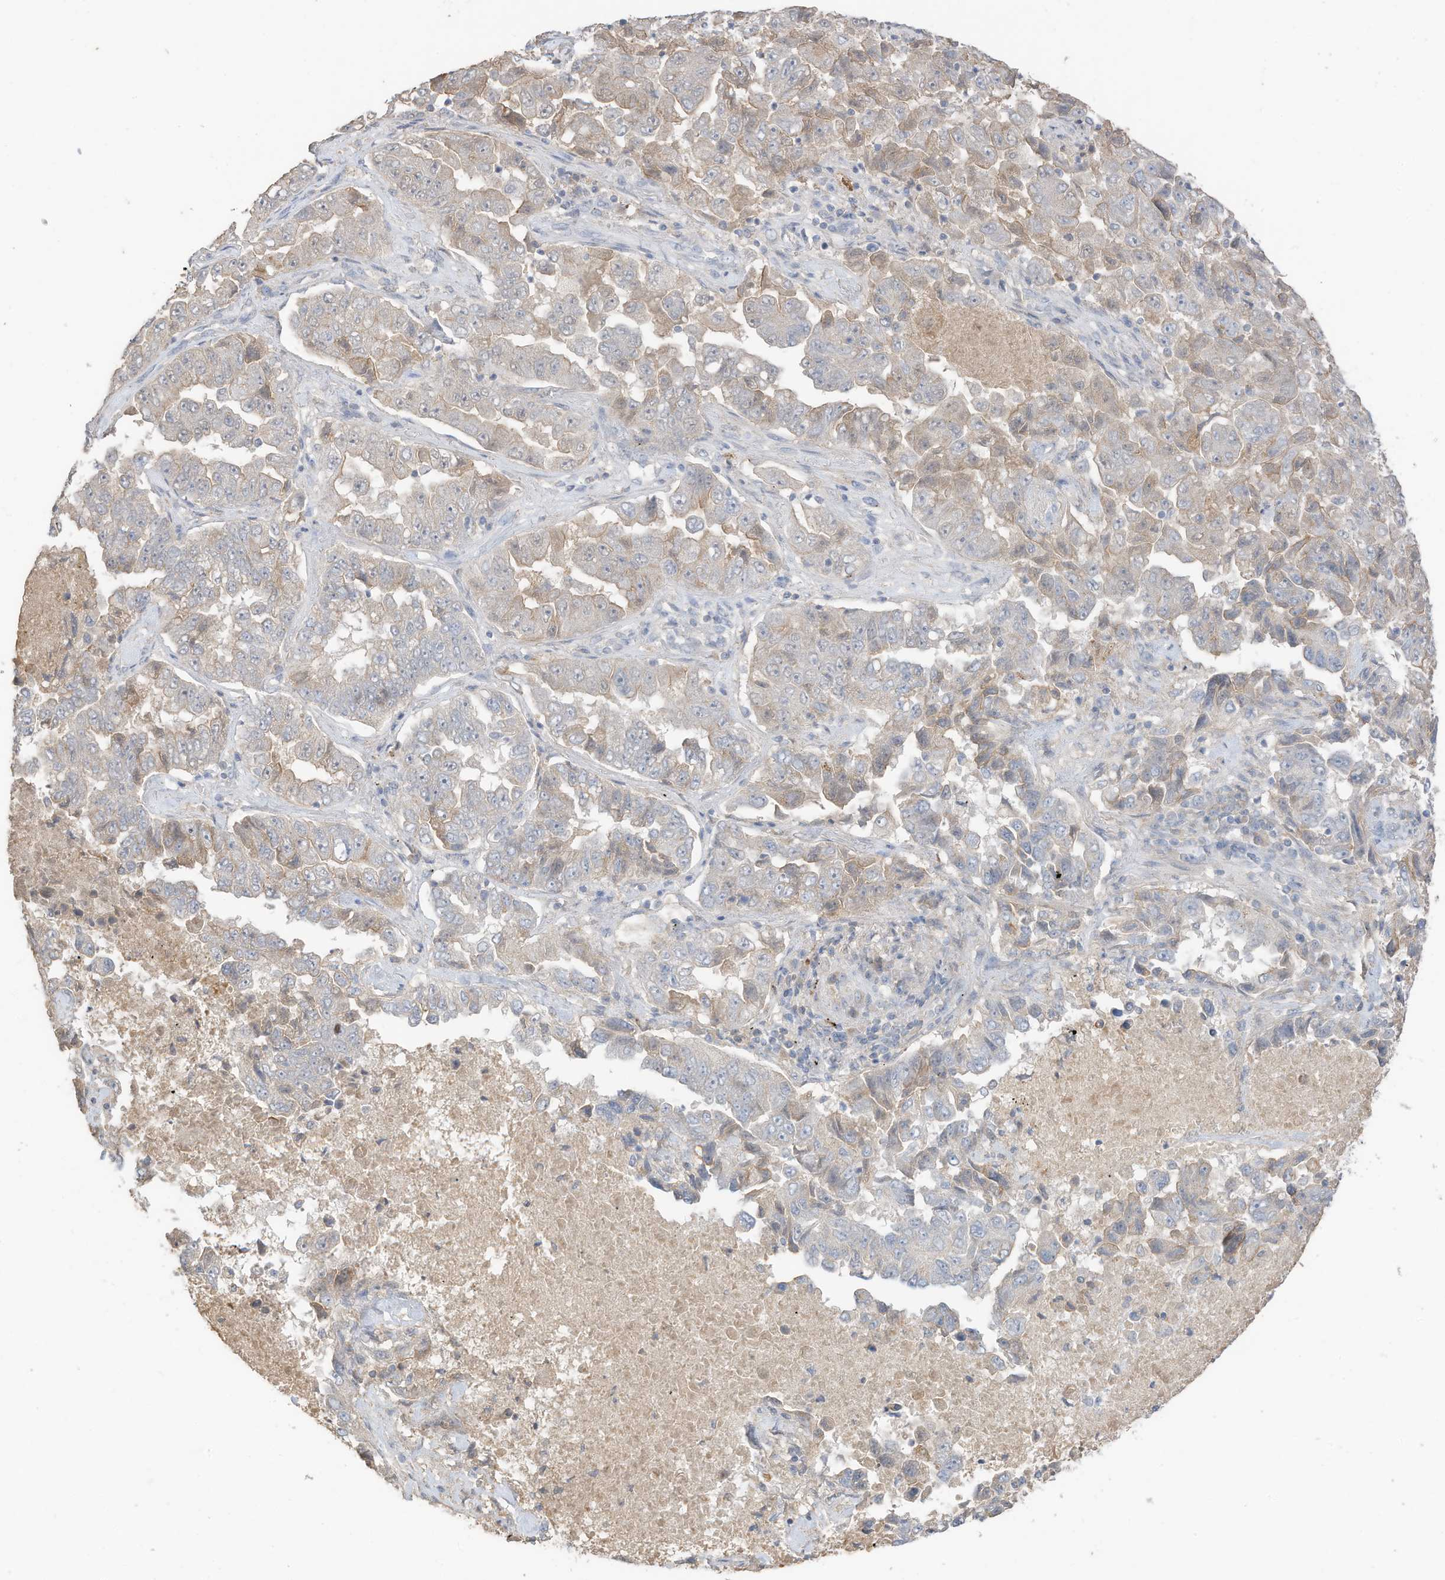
{"staining": {"intensity": "negative", "quantity": "none", "location": "none"}, "tissue": "lung cancer", "cell_type": "Tumor cells", "image_type": "cancer", "snomed": [{"axis": "morphology", "description": "Adenocarcinoma, NOS"}, {"axis": "topography", "description": "Lung"}], "caption": "Adenocarcinoma (lung) was stained to show a protein in brown. There is no significant expression in tumor cells.", "gene": "CAPN13", "patient": {"sex": "female", "age": 51}}